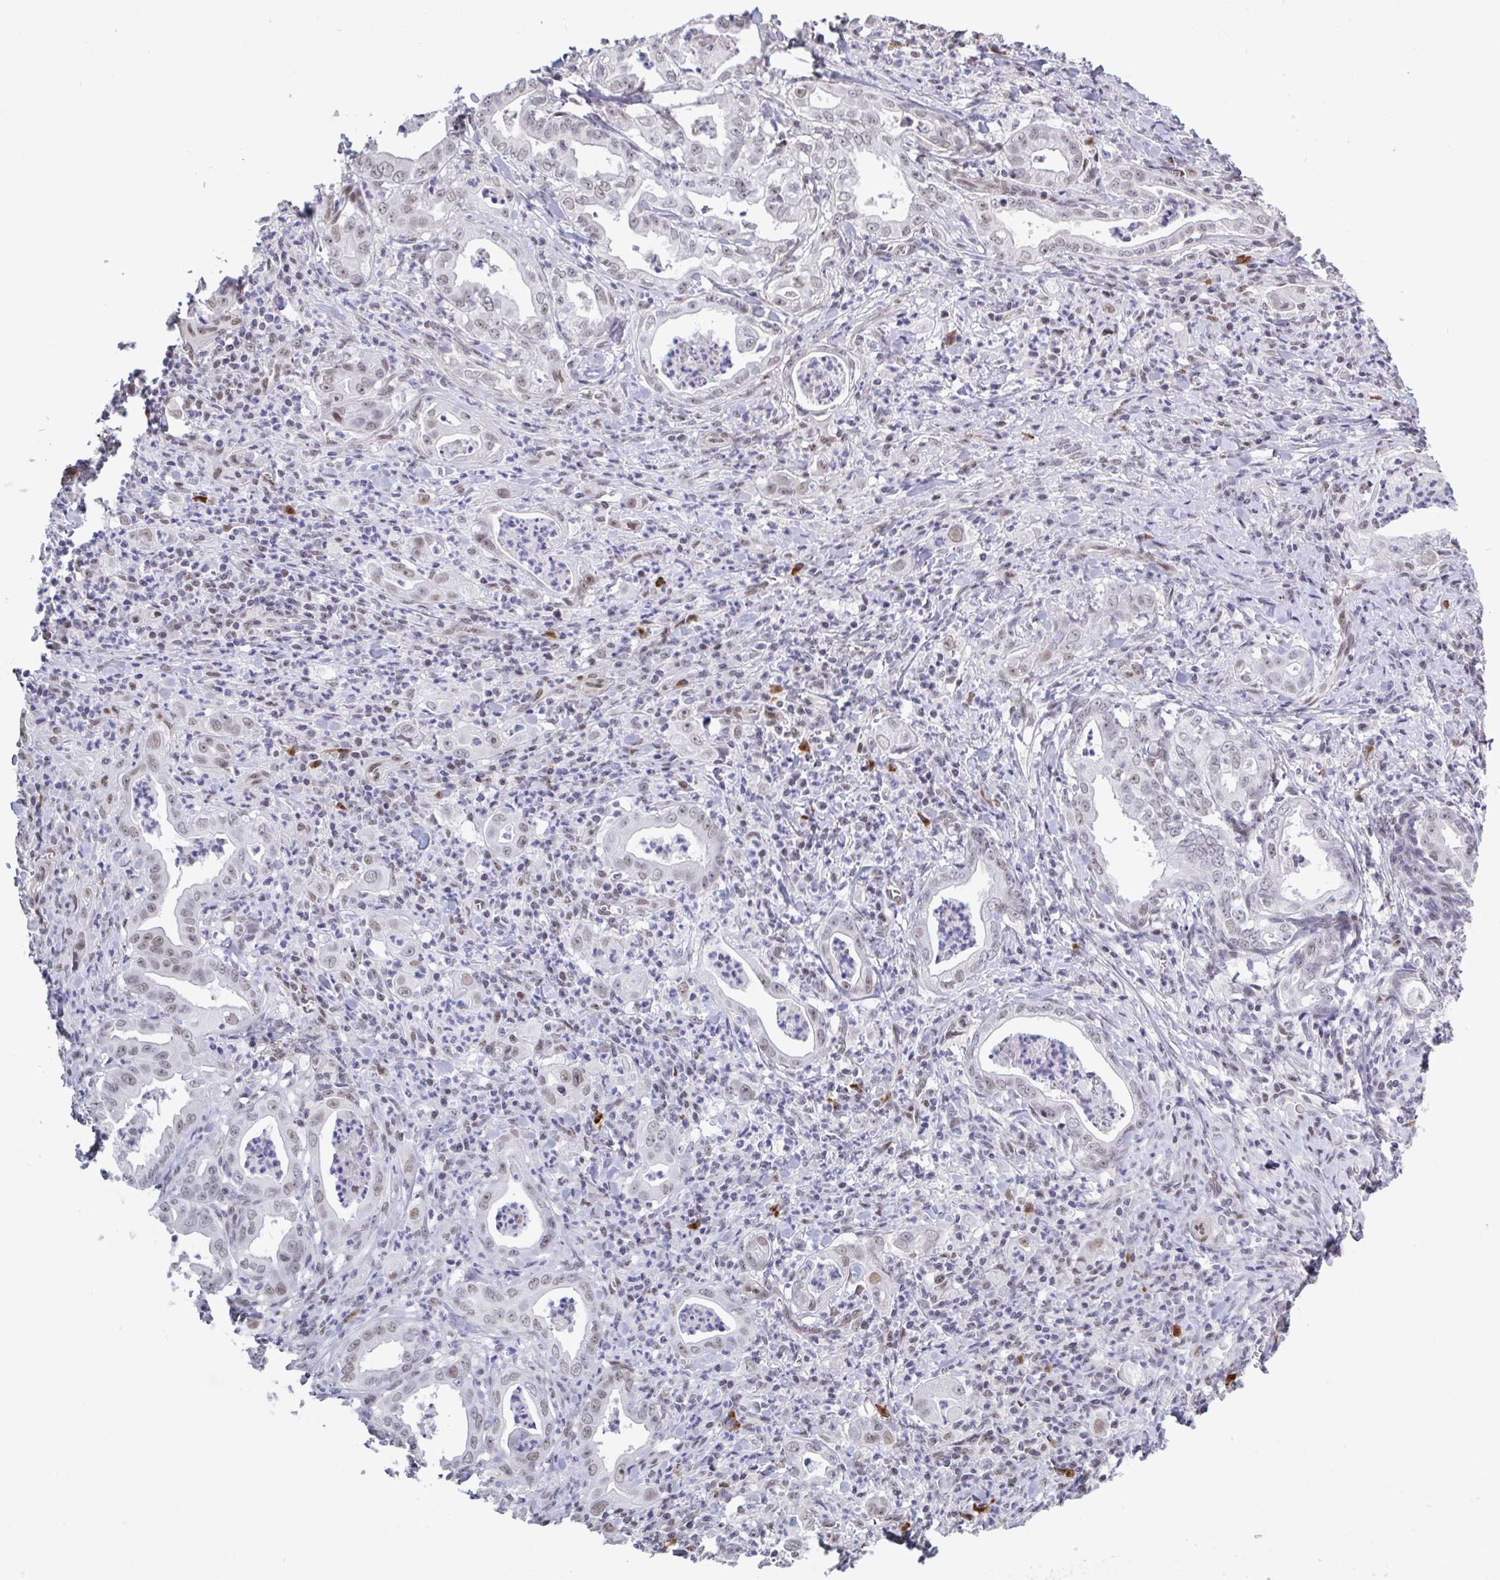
{"staining": {"intensity": "weak", "quantity": ">75%", "location": "nuclear"}, "tissue": "stomach cancer", "cell_type": "Tumor cells", "image_type": "cancer", "snomed": [{"axis": "morphology", "description": "Adenocarcinoma, NOS"}, {"axis": "topography", "description": "Stomach, upper"}], "caption": "Immunohistochemistry (DAB) staining of human stomach adenocarcinoma reveals weak nuclear protein staining in approximately >75% of tumor cells.", "gene": "BCL7B", "patient": {"sex": "female", "age": 79}}